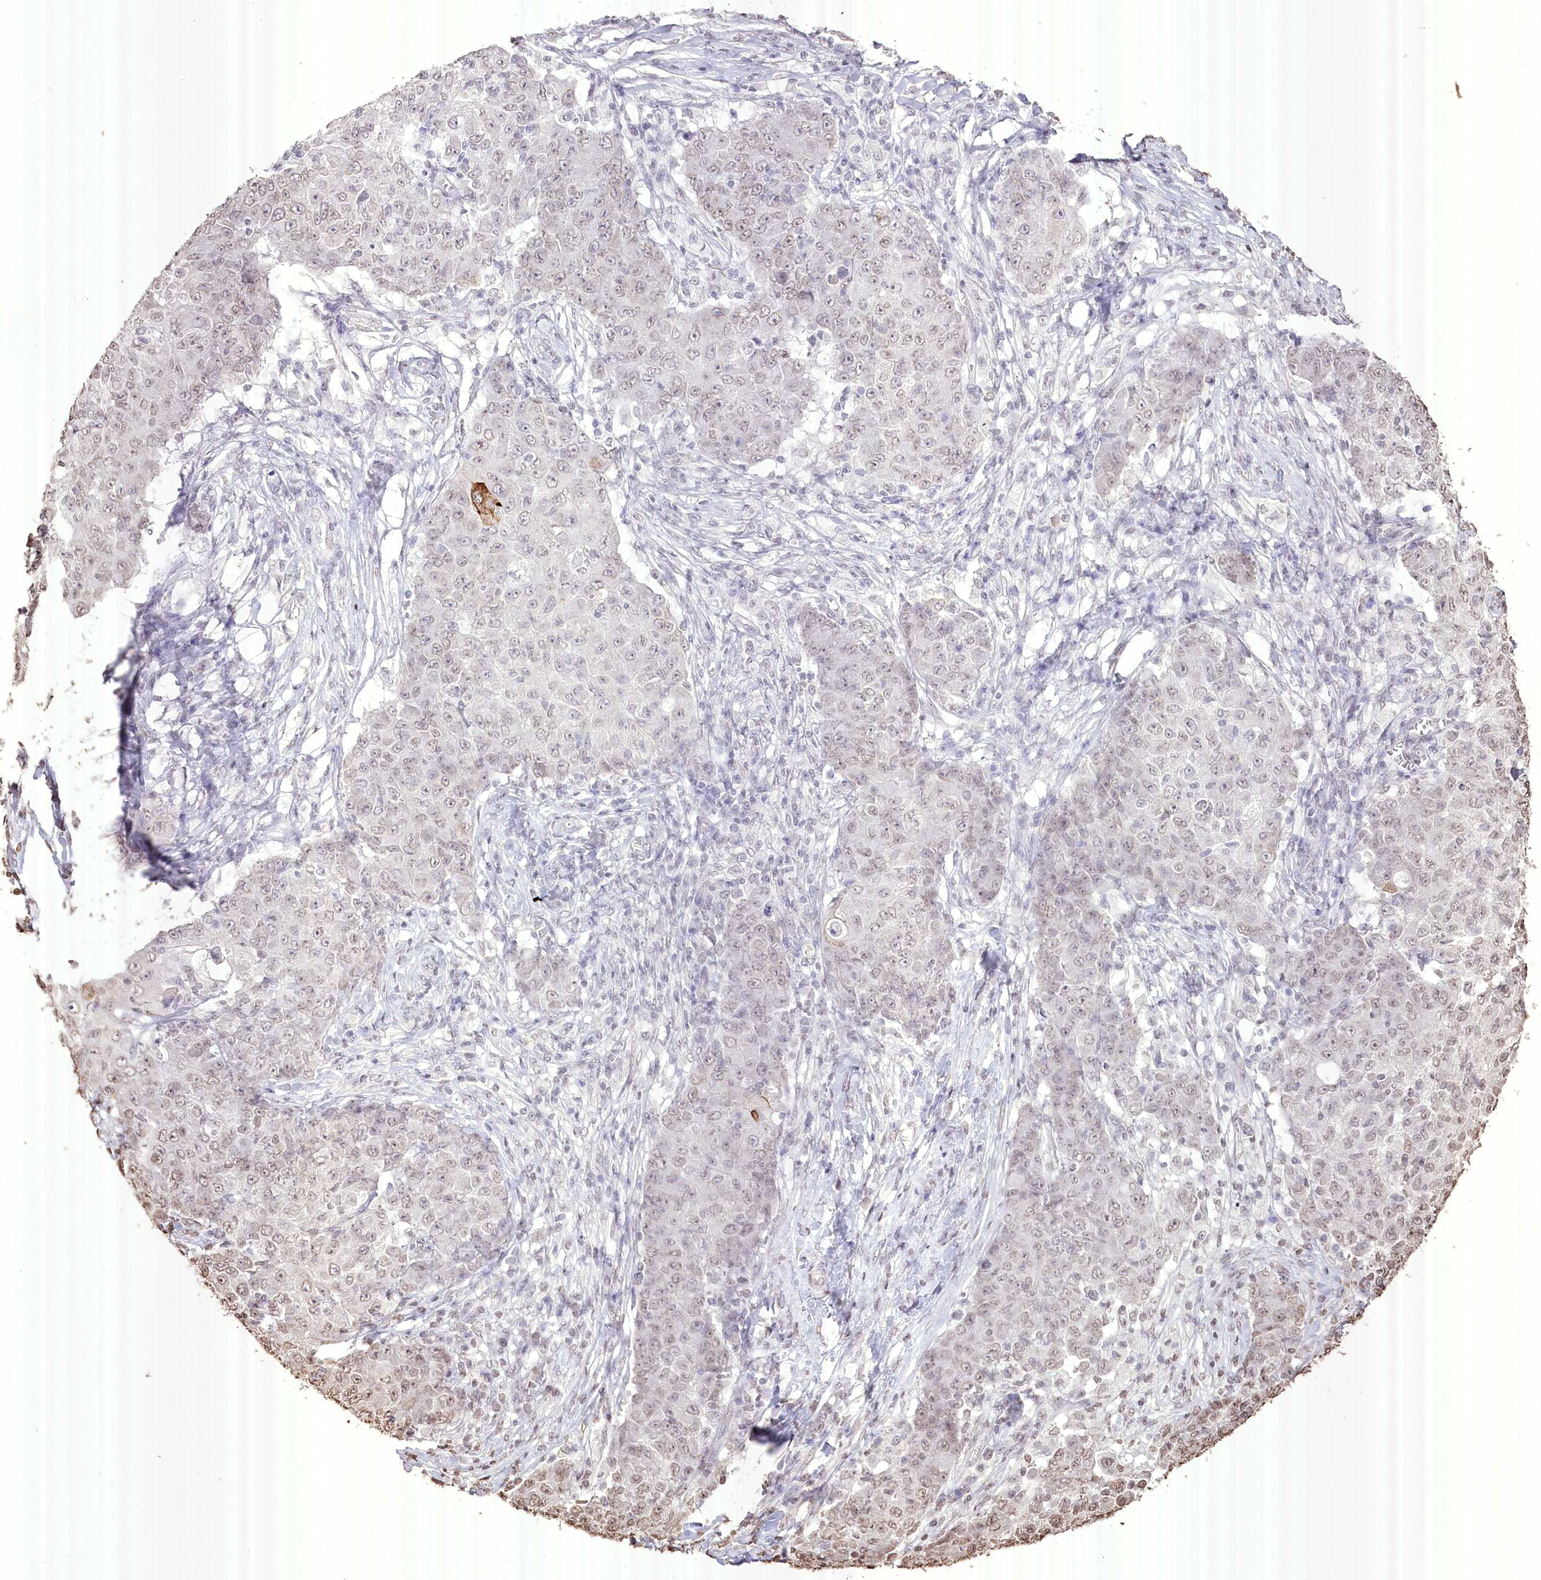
{"staining": {"intensity": "weak", "quantity": "<25%", "location": "nuclear"}, "tissue": "ovarian cancer", "cell_type": "Tumor cells", "image_type": "cancer", "snomed": [{"axis": "morphology", "description": "Carcinoma, endometroid"}, {"axis": "topography", "description": "Ovary"}], "caption": "Protein analysis of endometroid carcinoma (ovarian) demonstrates no significant expression in tumor cells. (Brightfield microscopy of DAB IHC at high magnification).", "gene": "SLC39A10", "patient": {"sex": "female", "age": 42}}